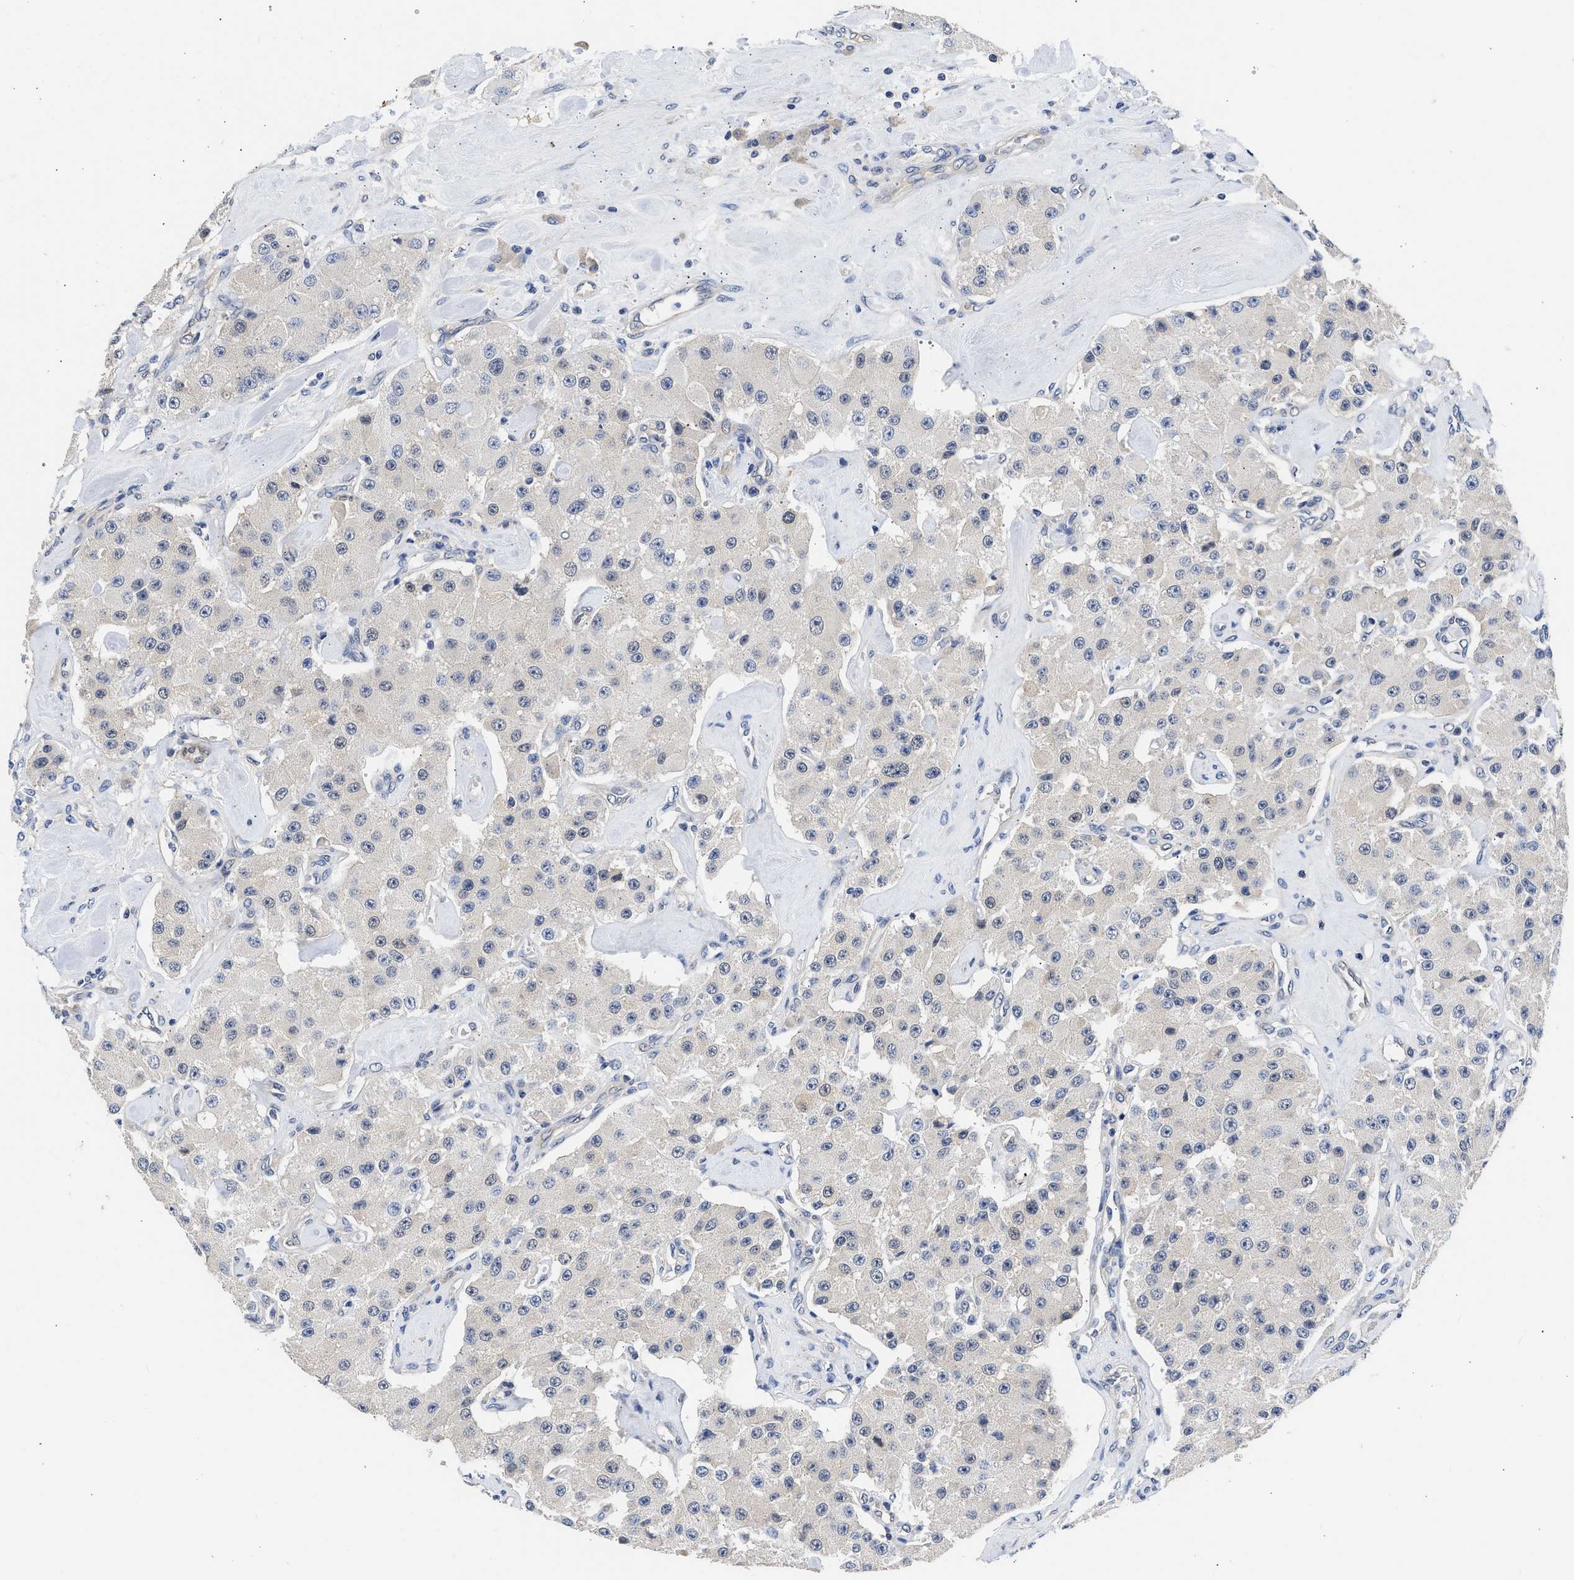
{"staining": {"intensity": "negative", "quantity": "none", "location": "none"}, "tissue": "carcinoid", "cell_type": "Tumor cells", "image_type": "cancer", "snomed": [{"axis": "morphology", "description": "Carcinoid, malignant, NOS"}, {"axis": "topography", "description": "Pancreas"}], "caption": "Tumor cells are negative for protein expression in human malignant carcinoid.", "gene": "XPO5", "patient": {"sex": "male", "age": 41}}